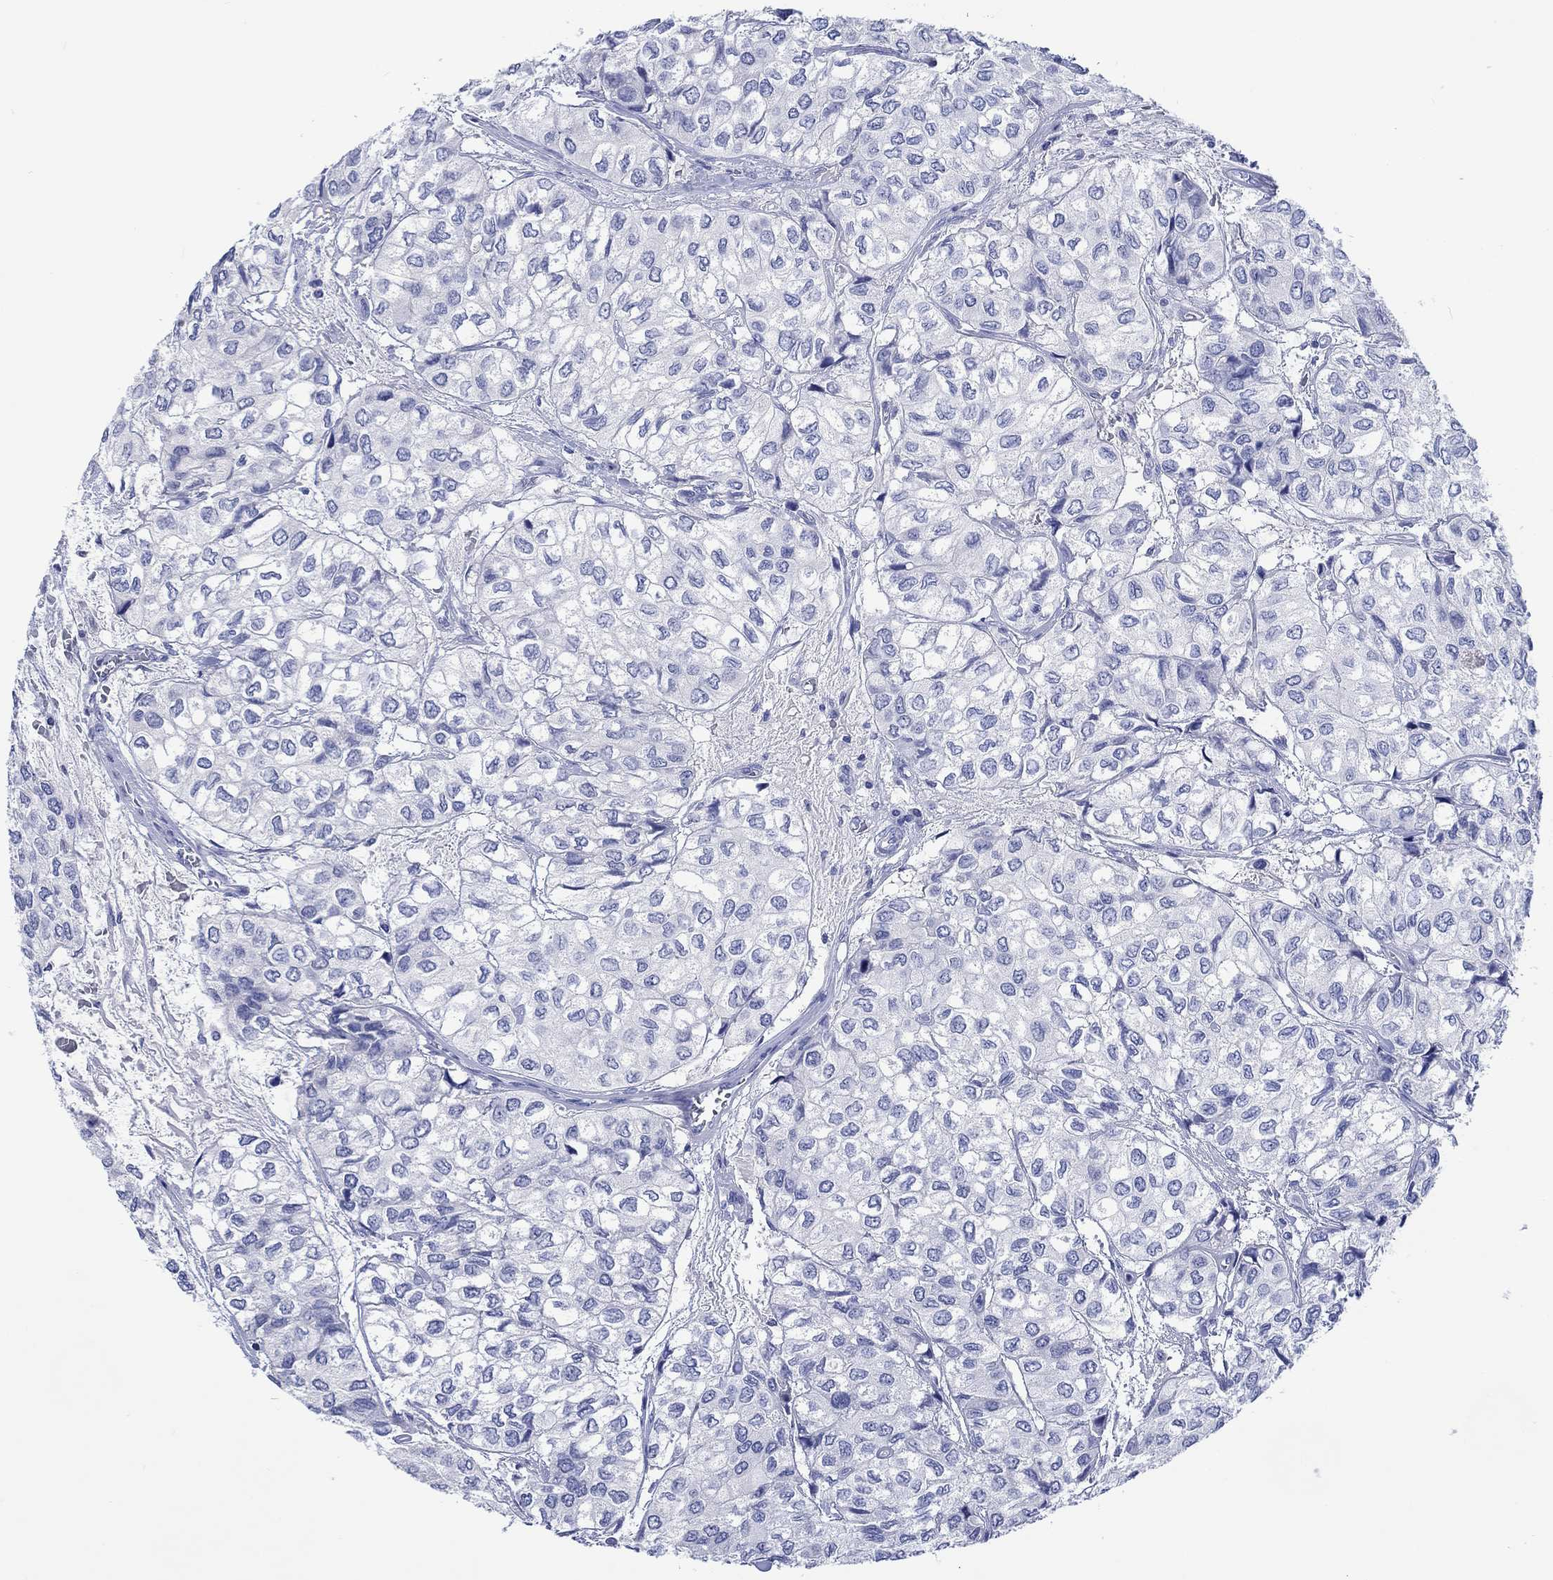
{"staining": {"intensity": "negative", "quantity": "none", "location": "none"}, "tissue": "urothelial cancer", "cell_type": "Tumor cells", "image_type": "cancer", "snomed": [{"axis": "morphology", "description": "Urothelial carcinoma, High grade"}, {"axis": "topography", "description": "Urinary bladder"}], "caption": "A micrograph of urothelial cancer stained for a protein shows no brown staining in tumor cells.", "gene": "TOMM20L", "patient": {"sex": "male", "age": 73}}